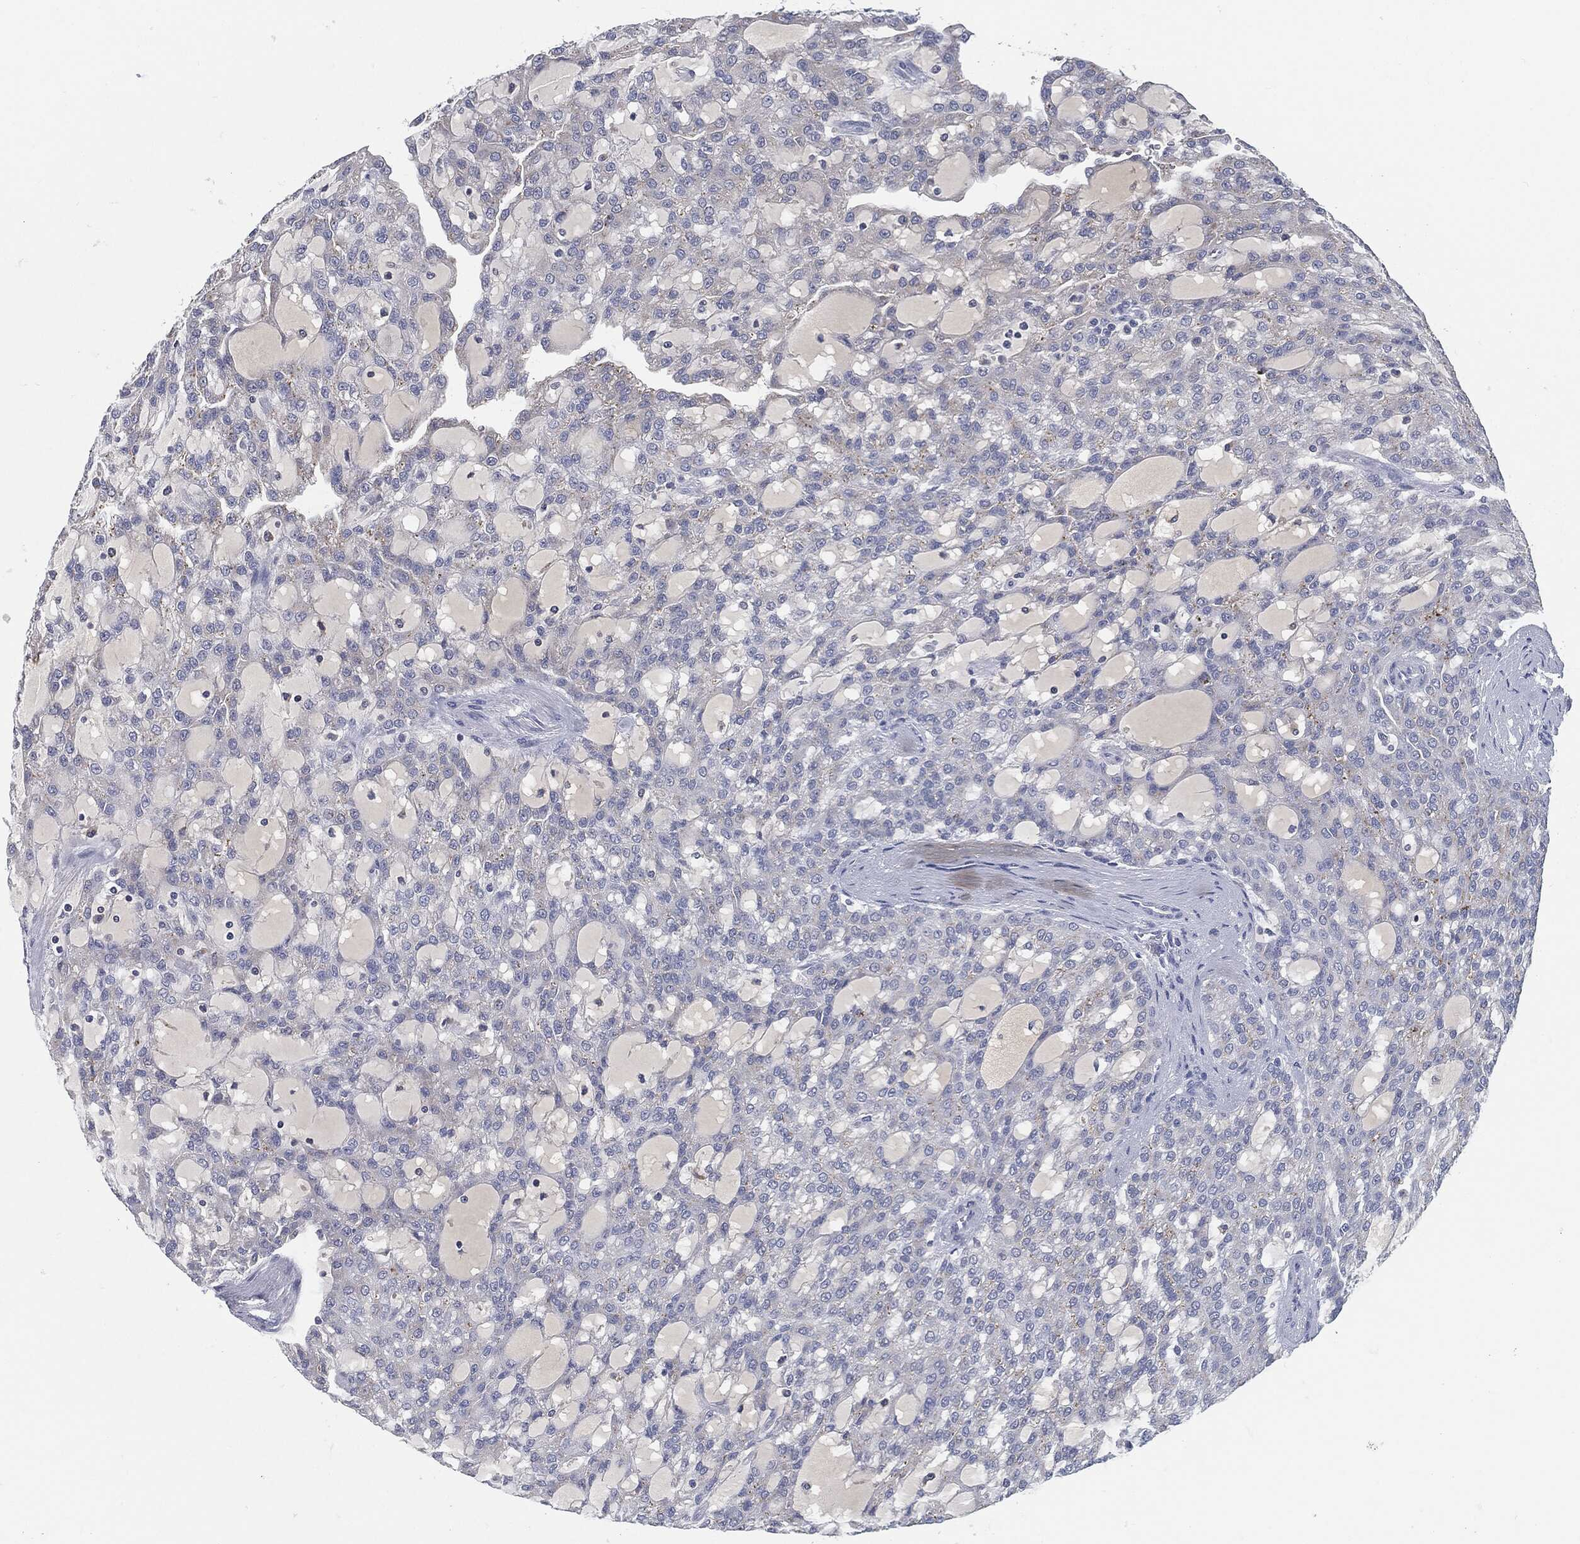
{"staining": {"intensity": "negative", "quantity": "none", "location": "none"}, "tissue": "renal cancer", "cell_type": "Tumor cells", "image_type": "cancer", "snomed": [{"axis": "morphology", "description": "Adenocarcinoma, NOS"}, {"axis": "topography", "description": "Kidney"}], "caption": "Micrograph shows no significant protein expression in tumor cells of renal cancer (adenocarcinoma).", "gene": "MST1", "patient": {"sex": "male", "age": 63}}